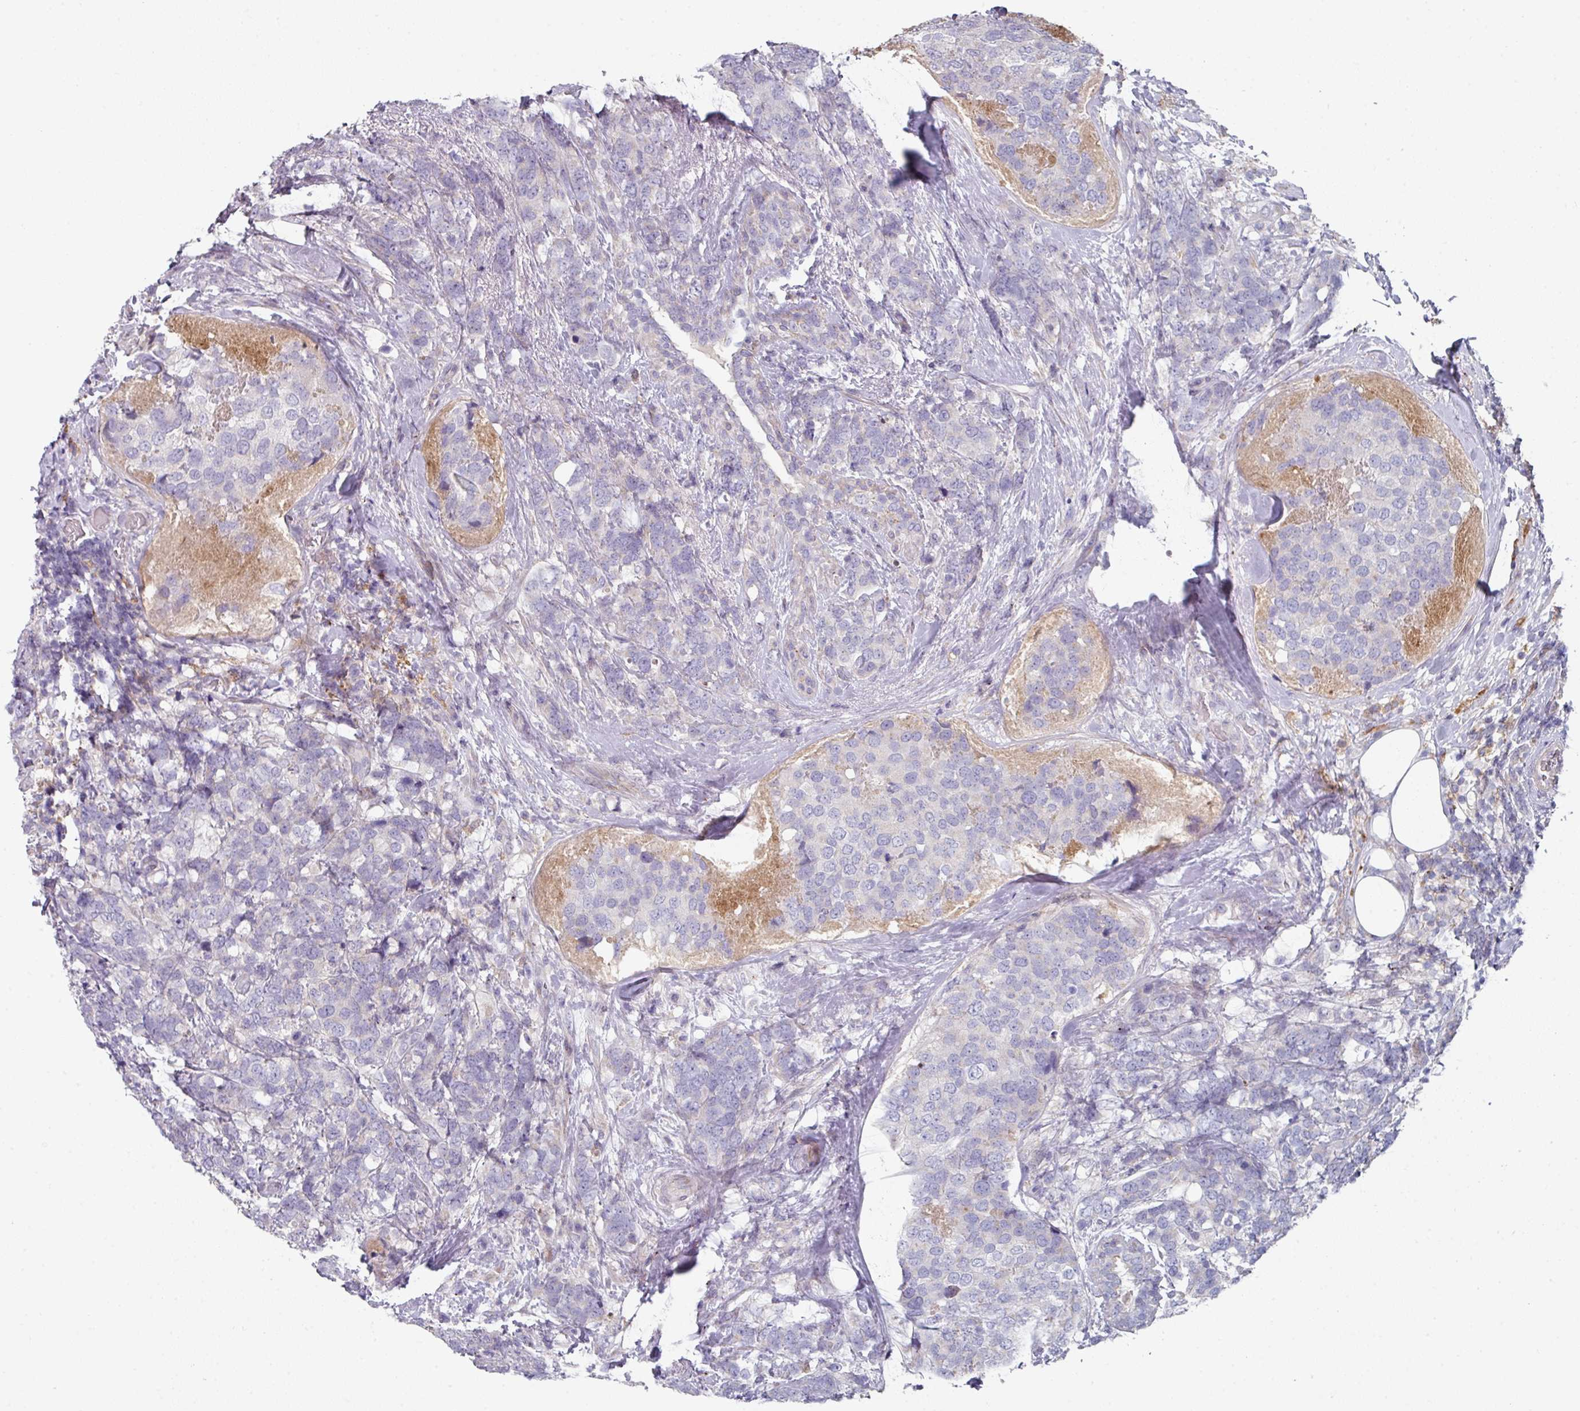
{"staining": {"intensity": "negative", "quantity": "none", "location": "none"}, "tissue": "breast cancer", "cell_type": "Tumor cells", "image_type": "cancer", "snomed": [{"axis": "morphology", "description": "Lobular carcinoma"}, {"axis": "topography", "description": "Breast"}], "caption": "This micrograph is of breast cancer stained with IHC to label a protein in brown with the nuclei are counter-stained blue. There is no positivity in tumor cells. (DAB immunohistochemistry (IHC), high magnification).", "gene": "WSB2", "patient": {"sex": "female", "age": 59}}